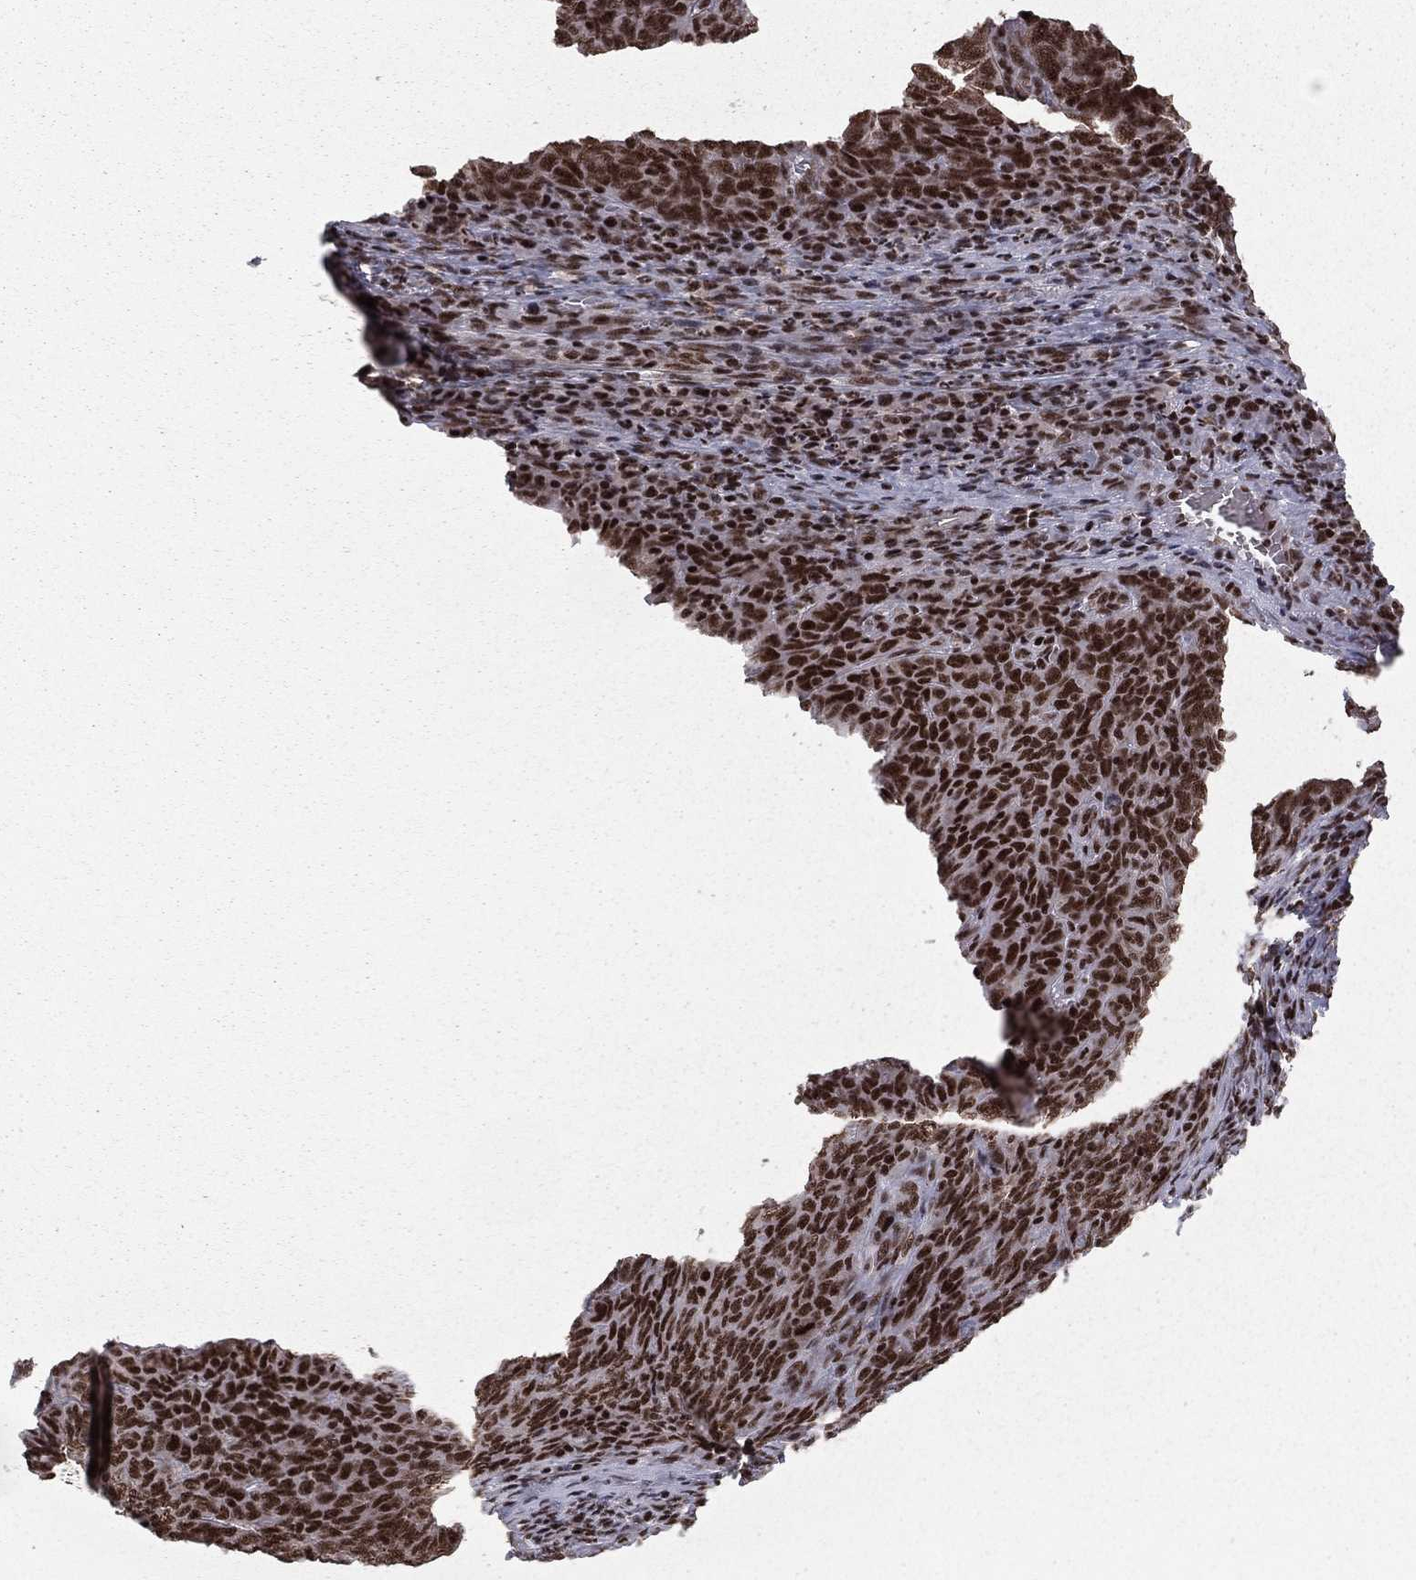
{"staining": {"intensity": "strong", "quantity": ">75%", "location": "nuclear"}, "tissue": "skin cancer", "cell_type": "Tumor cells", "image_type": "cancer", "snomed": [{"axis": "morphology", "description": "Squamous cell carcinoma, NOS"}, {"axis": "topography", "description": "Skin"}, {"axis": "topography", "description": "Anal"}], "caption": "Immunohistochemistry (IHC) (DAB (3,3'-diaminobenzidine)) staining of skin squamous cell carcinoma shows strong nuclear protein expression in about >75% of tumor cells.", "gene": "NFYB", "patient": {"sex": "female", "age": 51}}